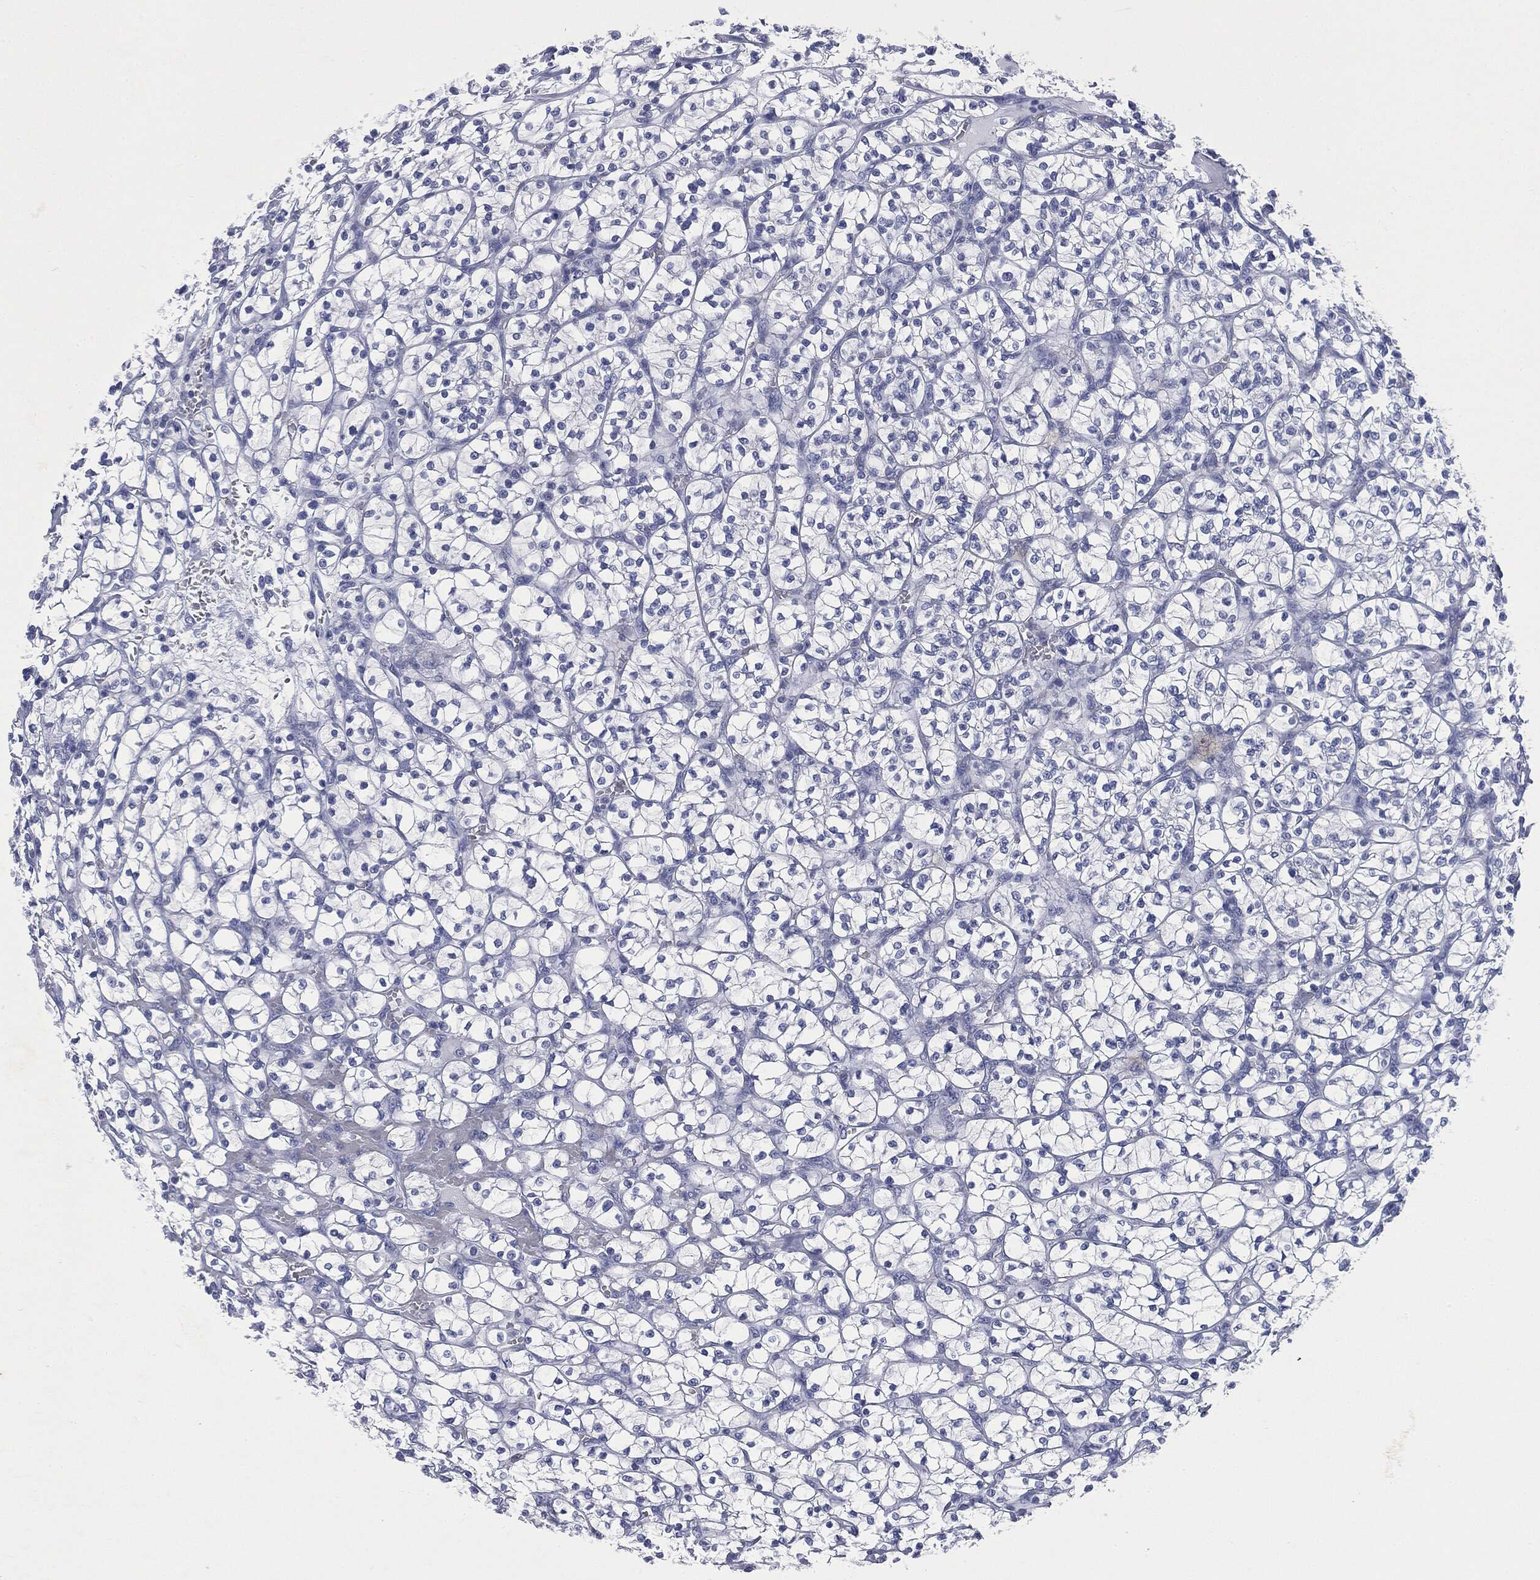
{"staining": {"intensity": "negative", "quantity": "none", "location": "none"}, "tissue": "renal cancer", "cell_type": "Tumor cells", "image_type": "cancer", "snomed": [{"axis": "morphology", "description": "Adenocarcinoma, NOS"}, {"axis": "topography", "description": "Kidney"}], "caption": "Adenocarcinoma (renal) was stained to show a protein in brown. There is no significant positivity in tumor cells.", "gene": "ATP2A1", "patient": {"sex": "female", "age": 64}}